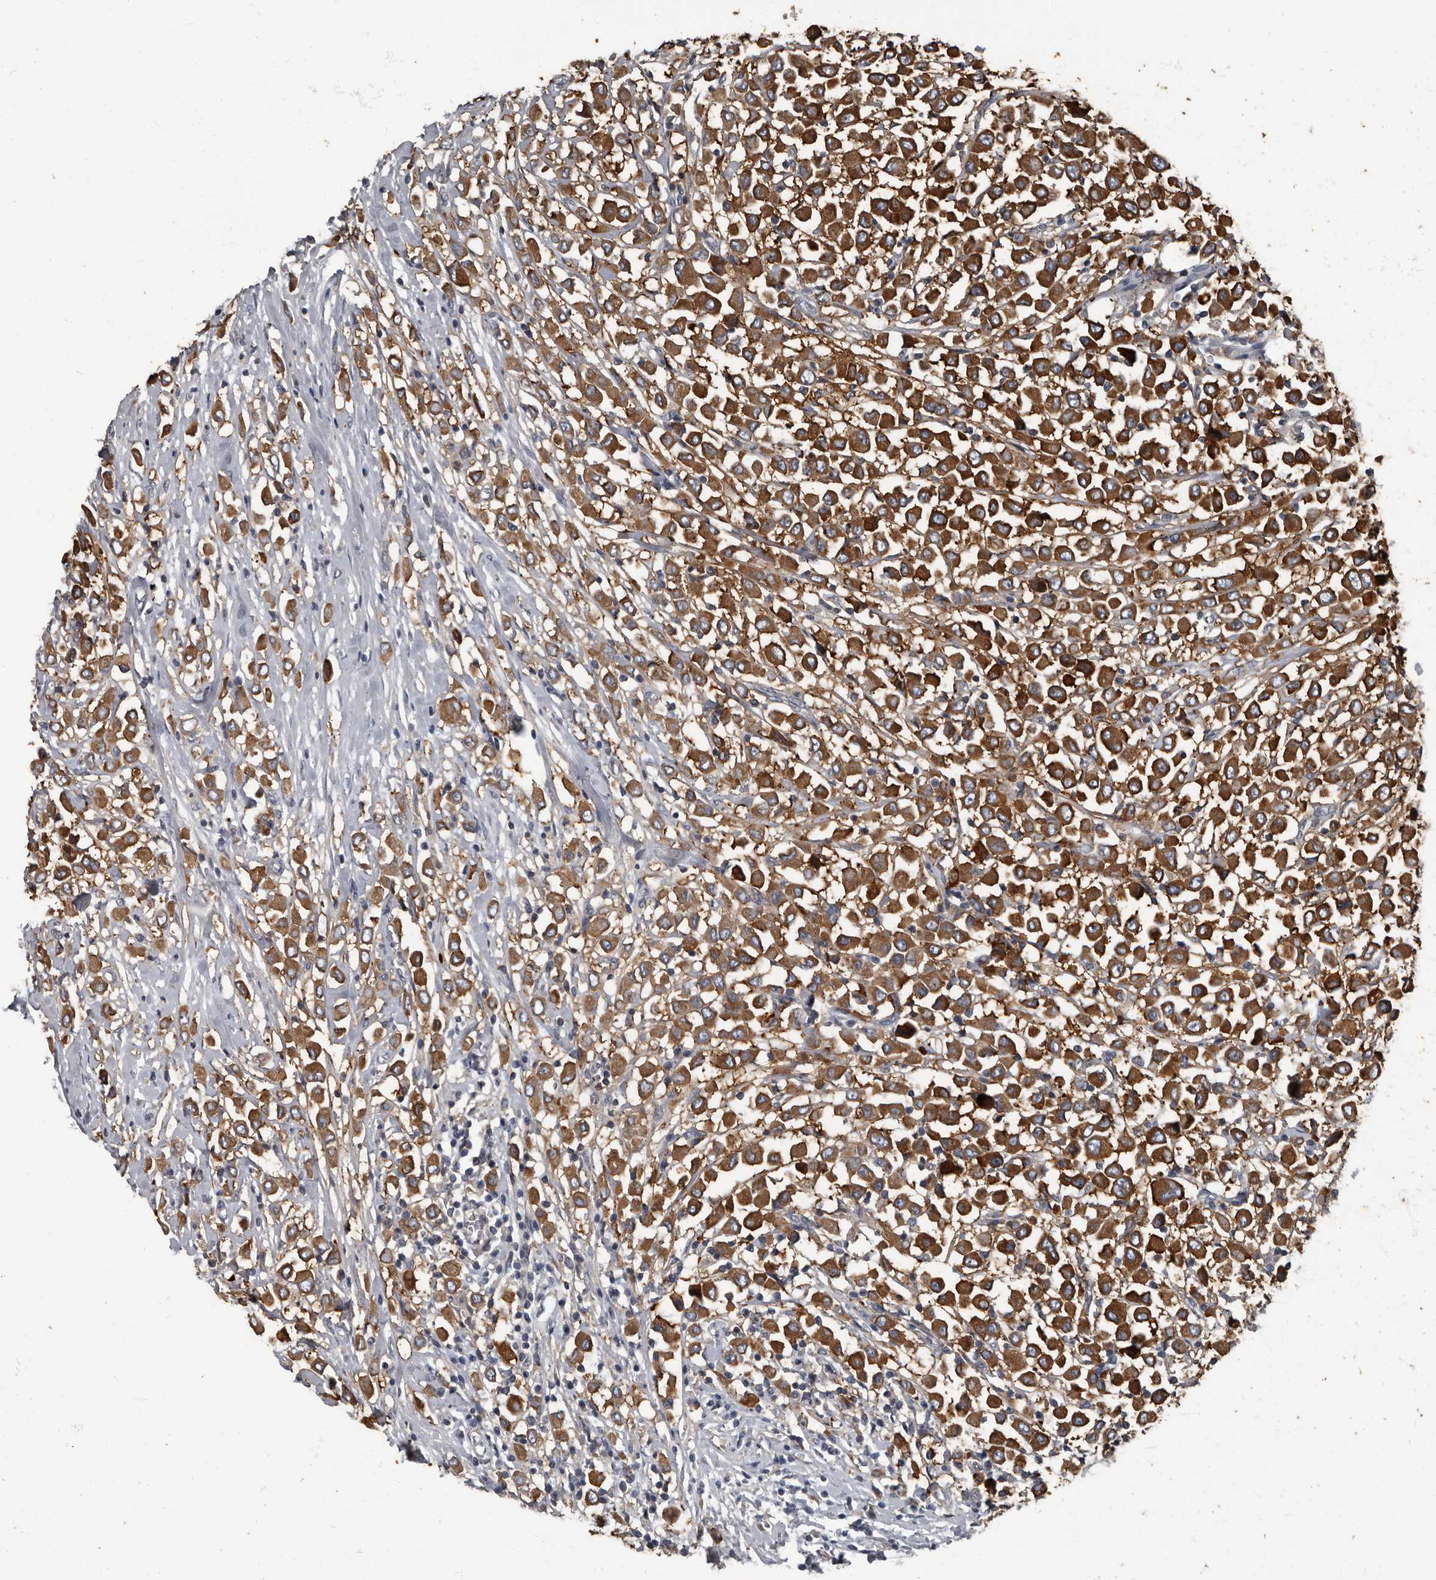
{"staining": {"intensity": "strong", "quantity": ">75%", "location": "cytoplasmic/membranous"}, "tissue": "breast cancer", "cell_type": "Tumor cells", "image_type": "cancer", "snomed": [{"axis": "morphology", "description": "Duct carcinoma"}, {"axis": "topography", "description": "Breast"}], "caption": "Approximately >75% of tumor cells in breast invasive ductal carcinoma show strong cytoplasmic/membranous protein positivity as visualized by brown immunohistochemical staining.", "gene": "TPD52L1", "patient": {"sex": "female", "age": 61}}